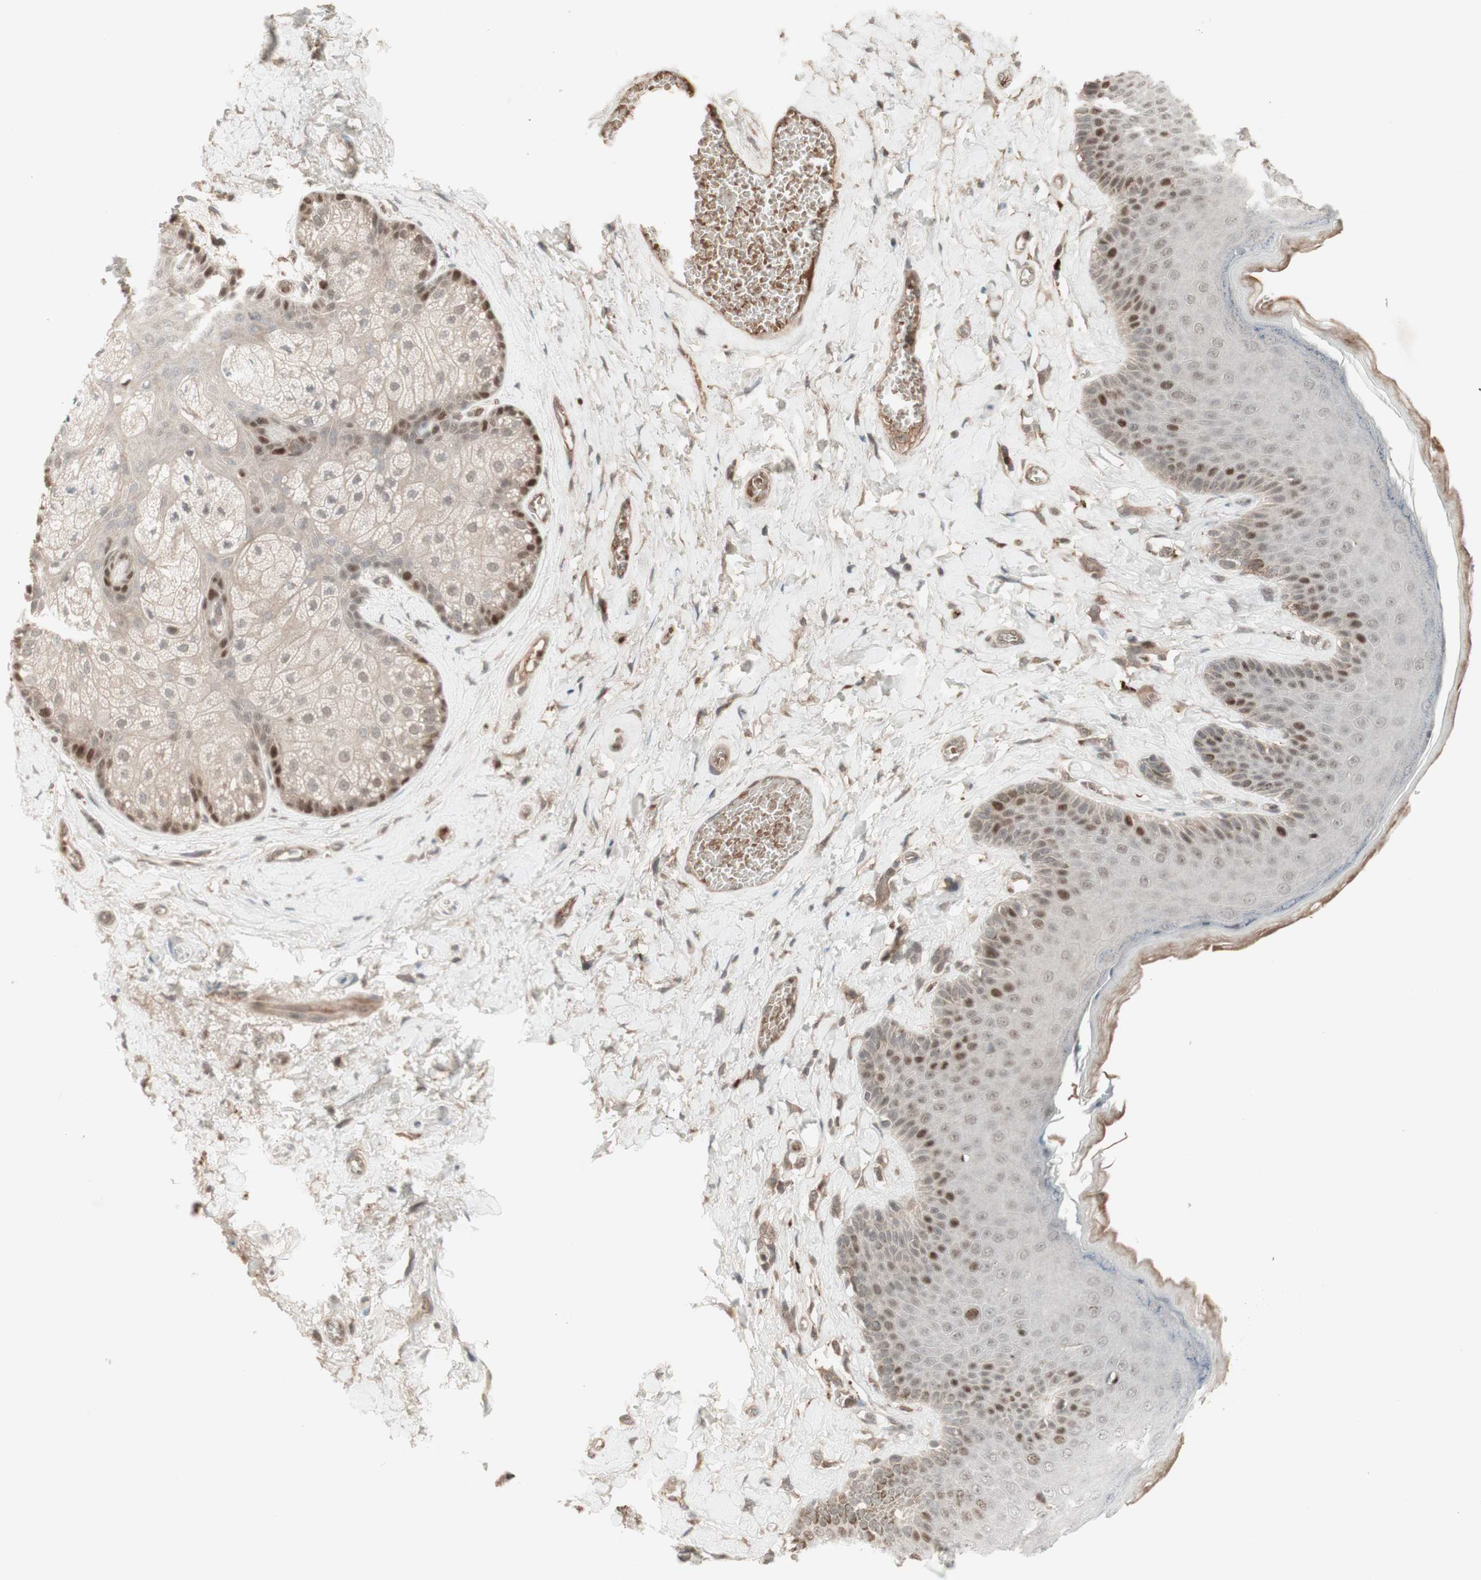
{"staining": {"intensity": "strong", "quantity": "<25%", "location": "nuclear"}, "tissue": "skin", "cell_type": "Epidermal cells", "image_type": "normal", "snomed": [{"axis": "morphology", "description": "Normal tissue, NOS"}, {"axis": "topography", "description": "Anal"}], "caption": "This photomicrograph reveals immunohistochemistry staining of normal skin, with medium strong nuclear positivity in about <25% of epidermal cells.", "gene": "MSH6", "patient": {"sex": "male", "age": 69}}